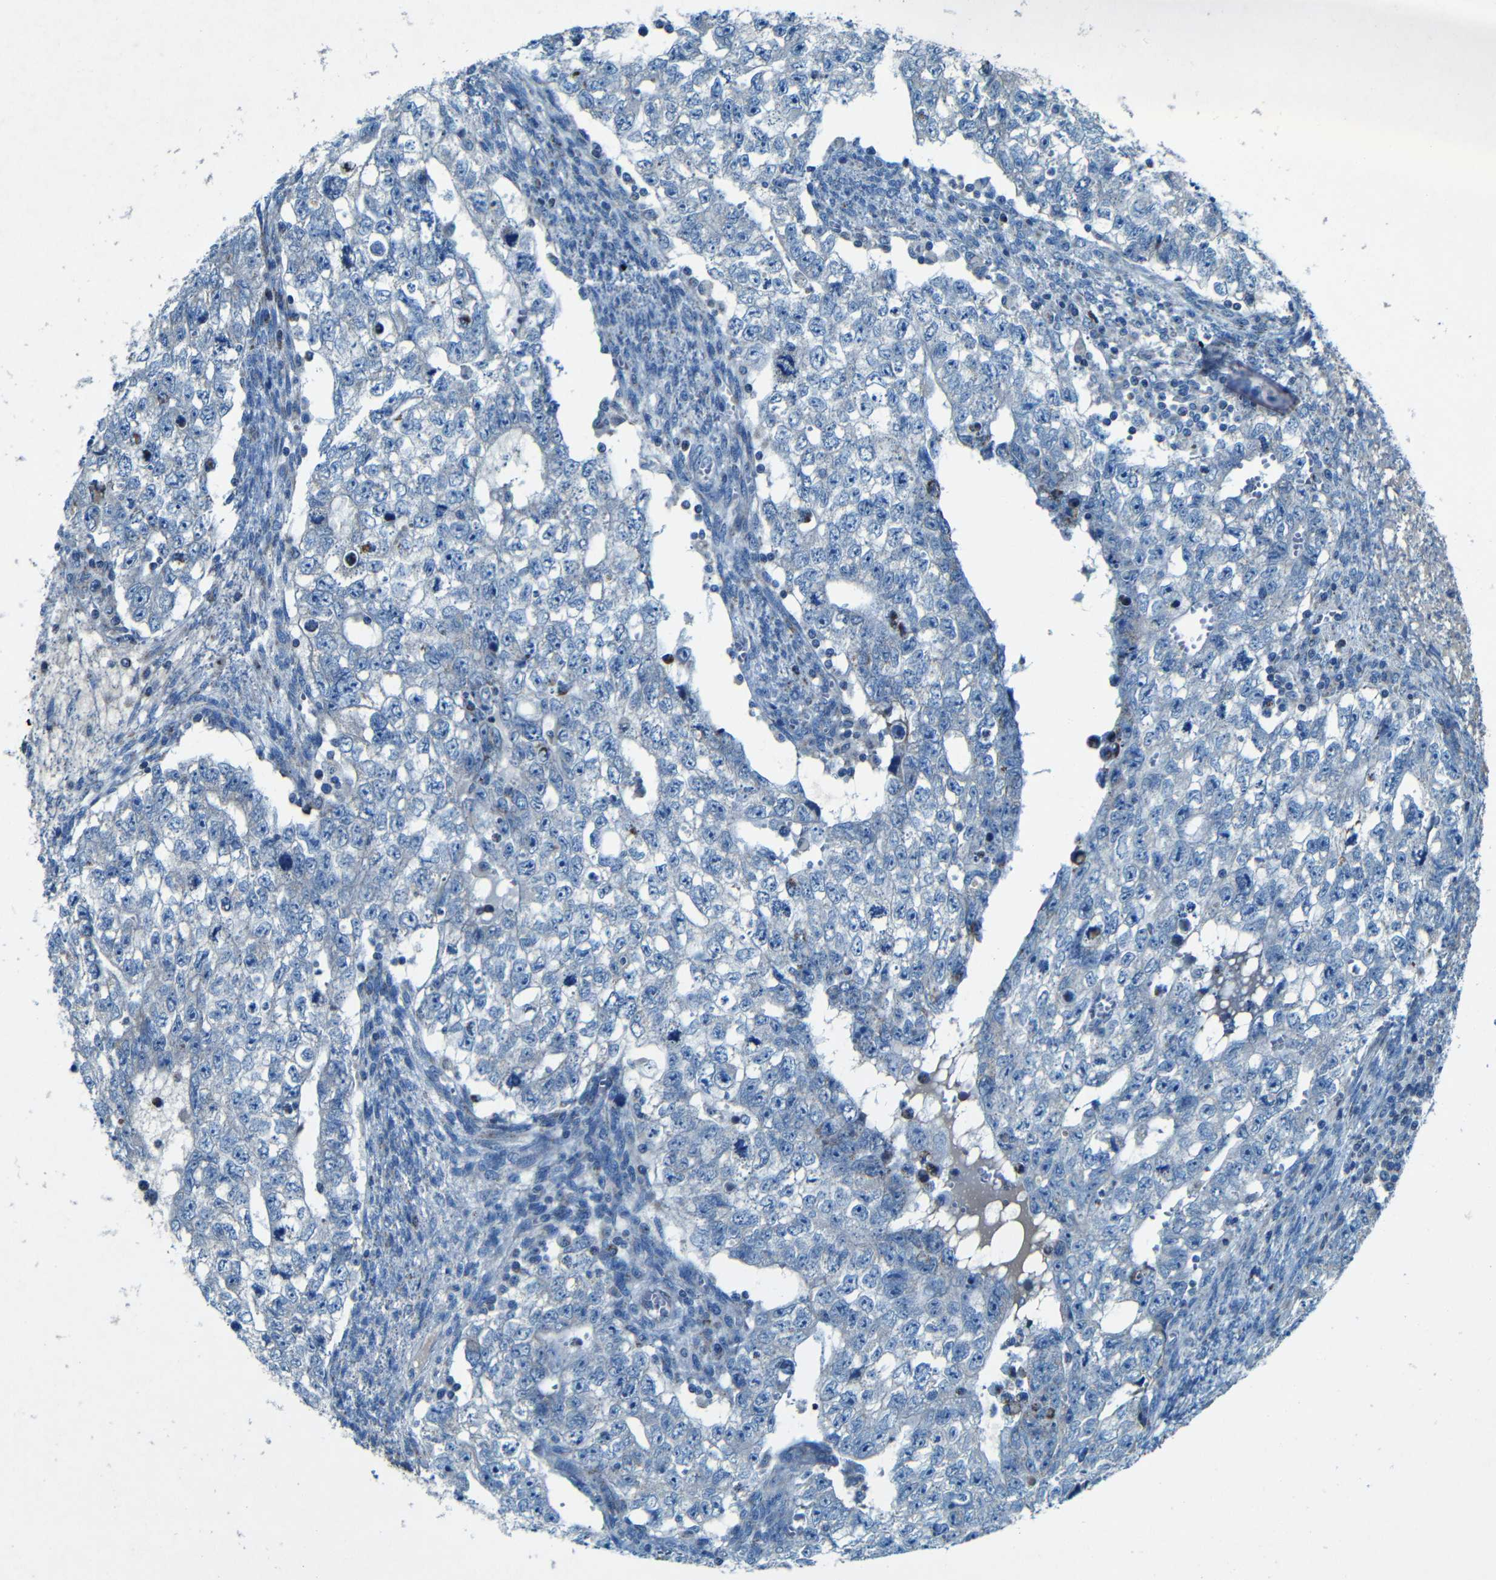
{"staining": {"intensity": "negative", "quantity": "none", "location": "none"}, "tissue": "testis cancer", "cell_type": "Tumor cells", "image_type": "cancer", "snomed": [{"axis": "morphology", "description": "Seminoma, NOS"}, {"axis": "morphology", "description": "Carcinoma, Embryonal, NOS"}, {"axis": "topography", "description": "Testis"}], "caption": "A photomicrograph of embryonal carcinoma (testis) stained for a protein displays no brown staining in tumor cells.", "gene": "WSCD2", "patient": {"sex": "male", "age": 38}}